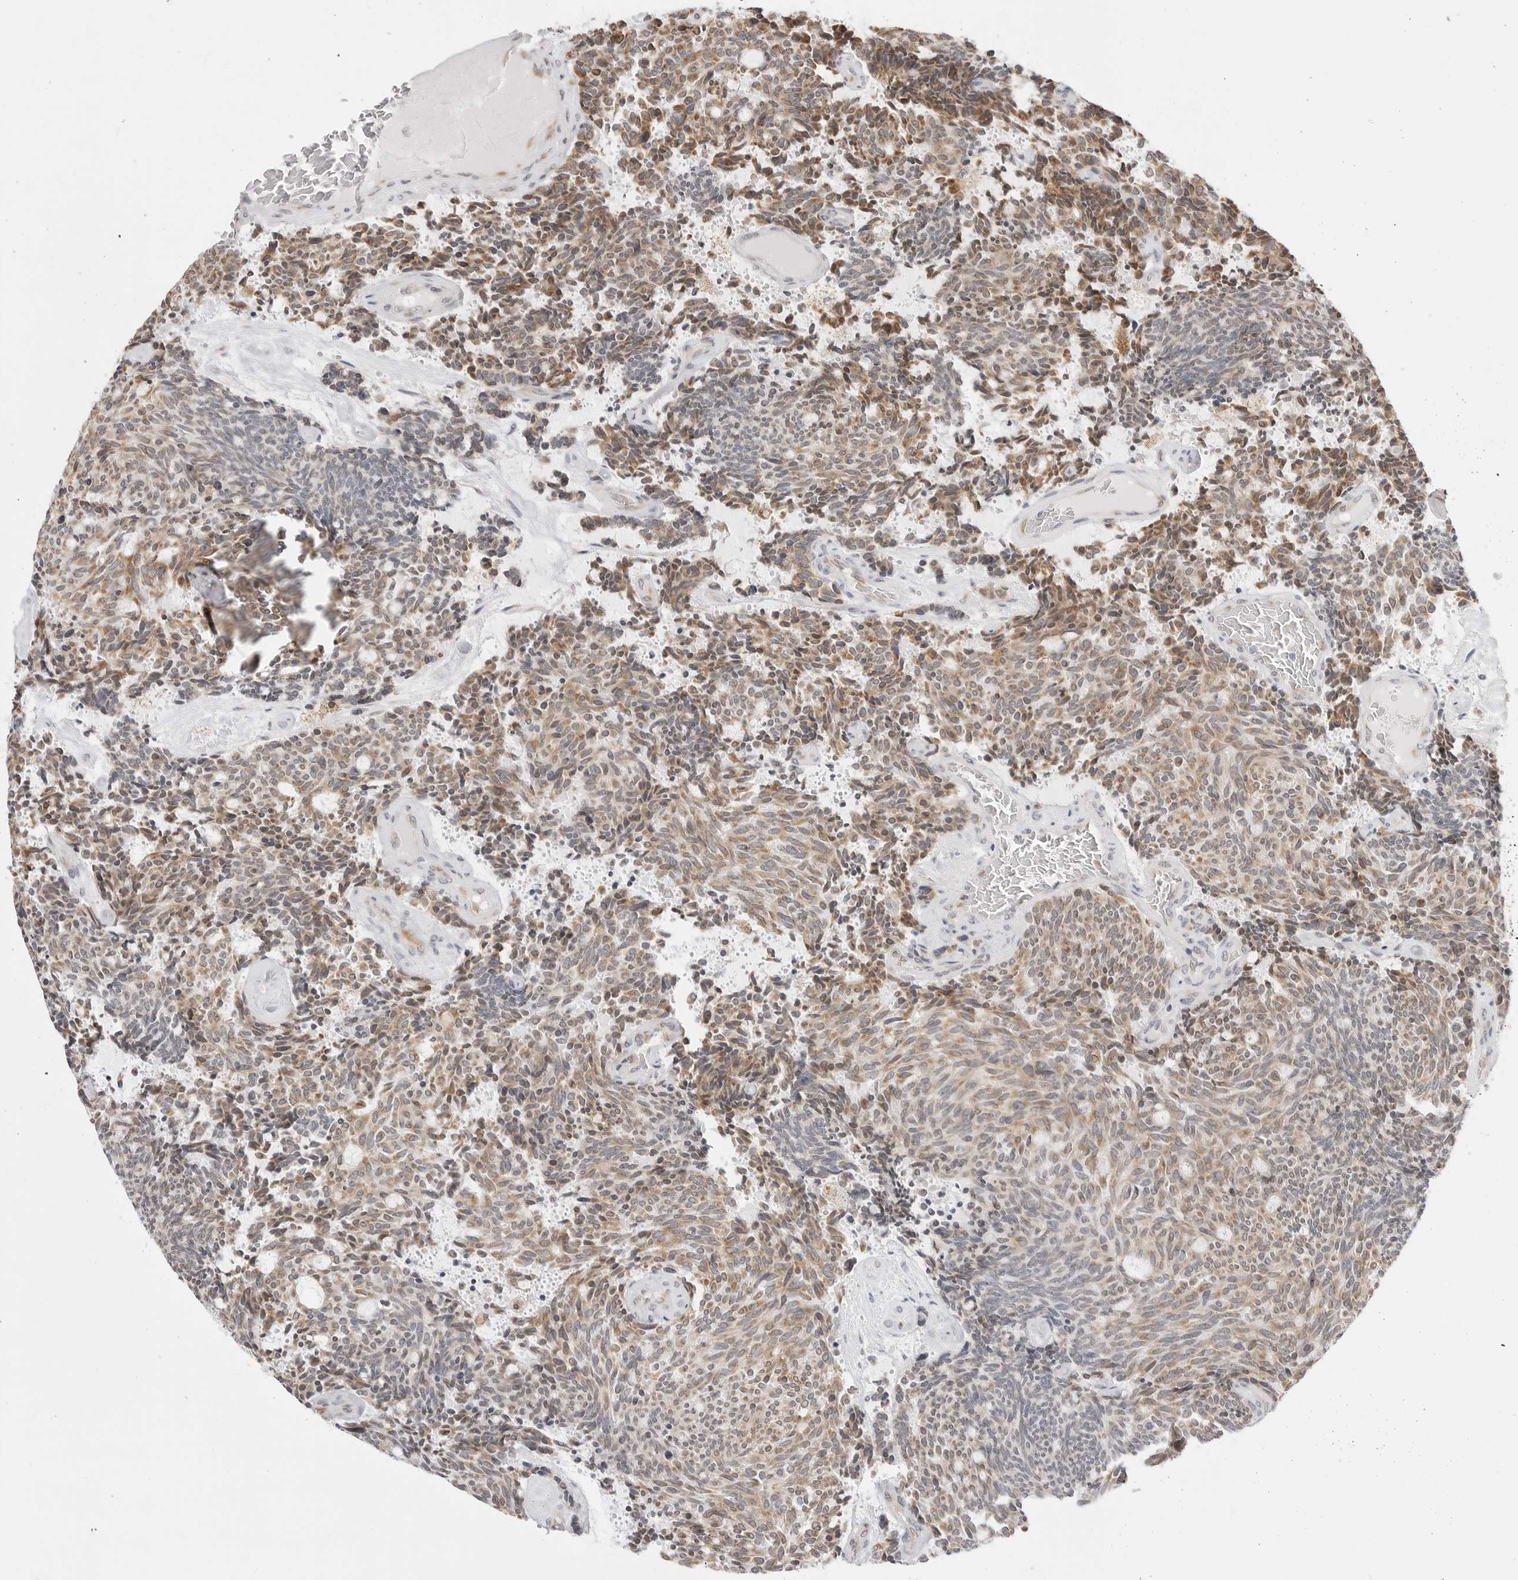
{"staining": {"intensity": "moderate", "quantity": ">75%", "location": "cytoplasmic/membranous"}, "tissue": "carcinoid", "cell_type": "Tumor cells", "image_type": "cancer", "snomed": [{"axis": "morphology", "description": "Carcinoid, malignant, NOS"}, {"axis": "topography", "description": "Pancreas"}], "caption": "DAB (3,3'-diaminobenzidine) immunohistochemical staining of human malignant carcinoid reveals moderate cytoplasmic/membranous protein positivity in approximately >75% of tumor cells.", "gene": "RPN1", "patient": {"sex": "female", "age": 54}}